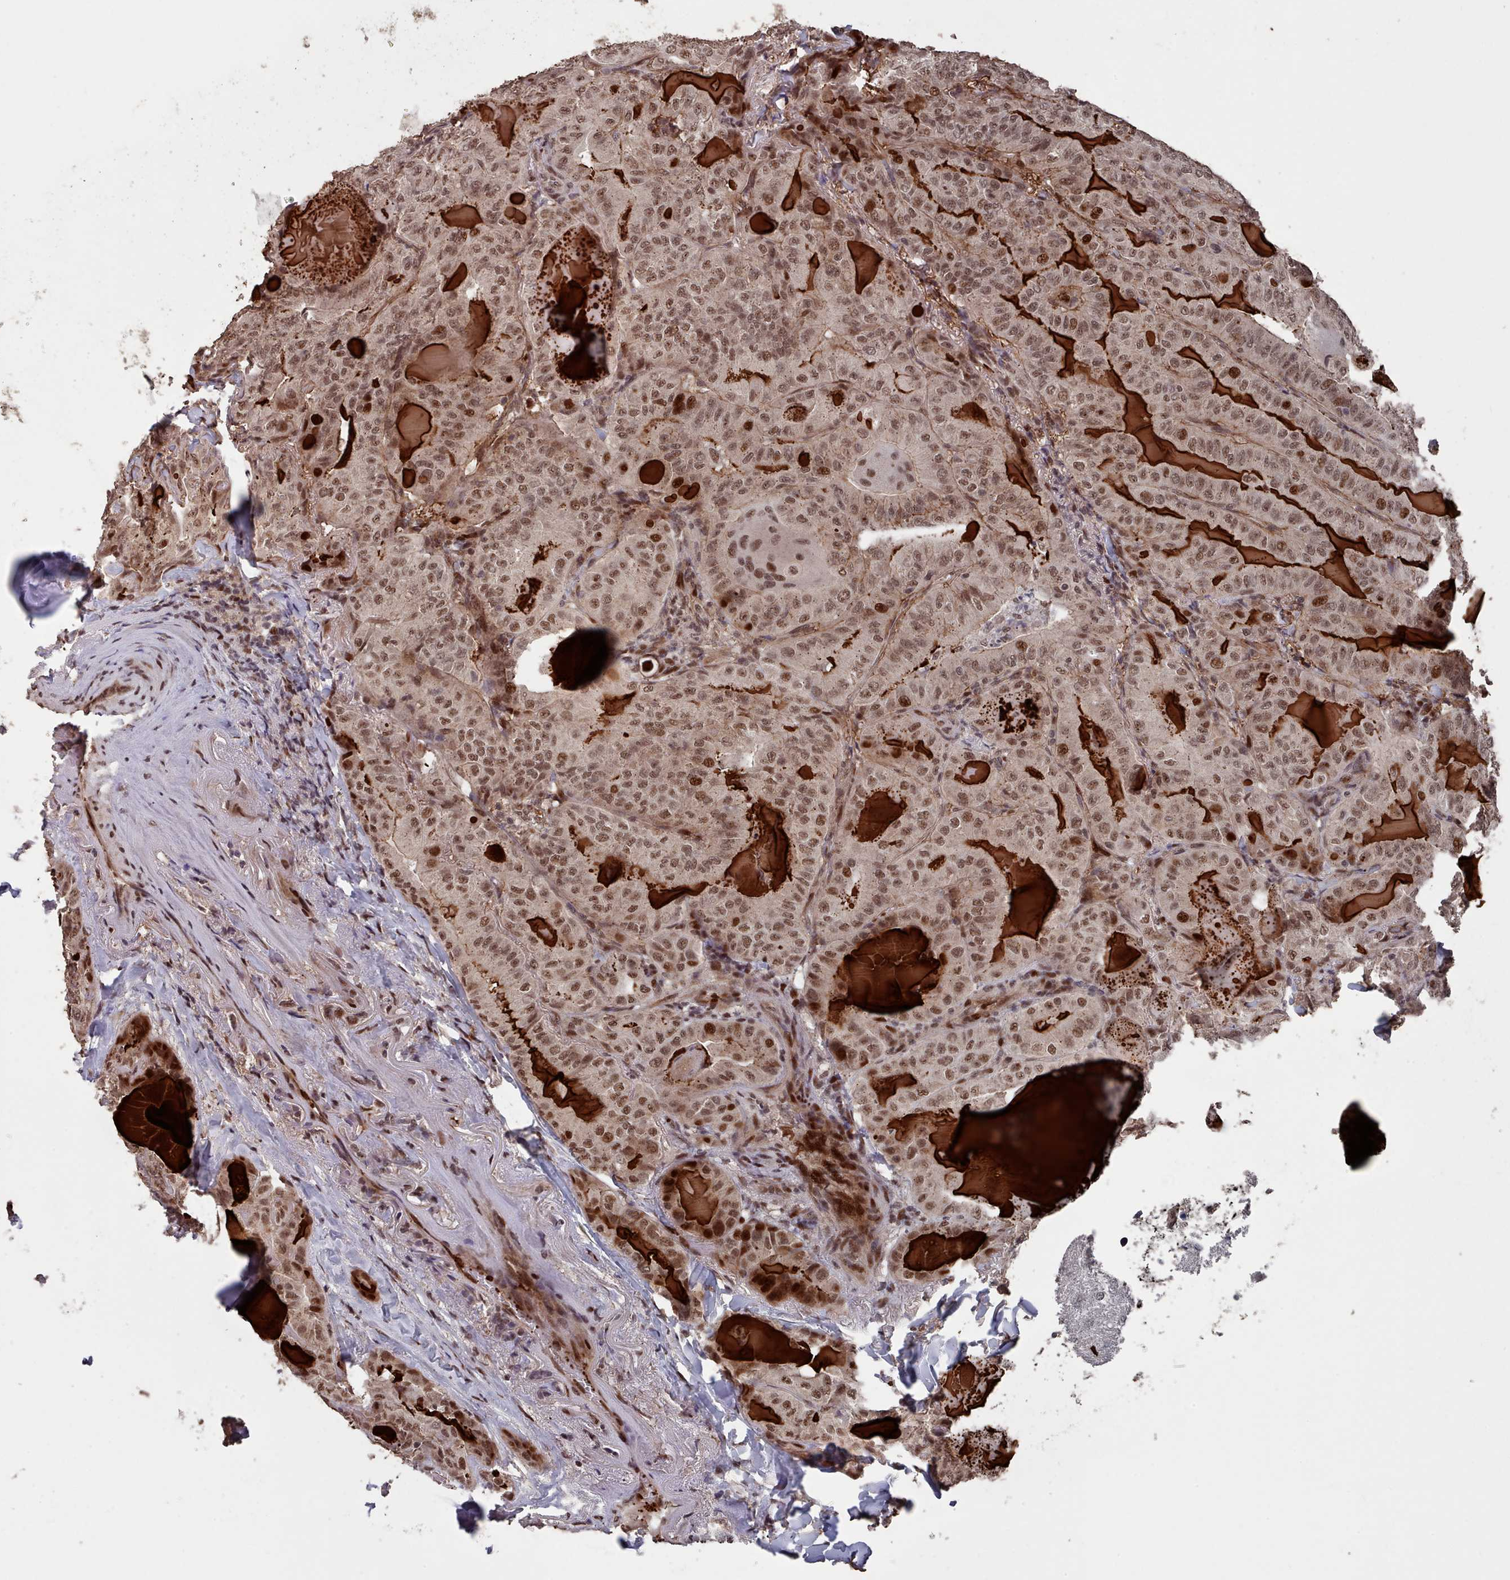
{"staining": {"intensity": "moderate", "quantity": ">75%", "location": "nuclear"}, "tissue": "thyroid cancer", "cell_type": "Tumor cells", "image_type": "cancer", "snomed": [{"axis": "morphology", "description": "Papillary adenocarcinoma, NOS"}, {"axis": "topography", "description": "Thyroid gland"}], "caption": "The image exhibits immunohistochemical staining of thyroid cancer (papillary adenocarcinoma). There is moderate nuclear staining is present in about >75% of tumor cells. (DAB IHC with brightfield microscopy, high magnification).", "gene": "PNRC2", "patient": {"sex": "female", "age": 68}}